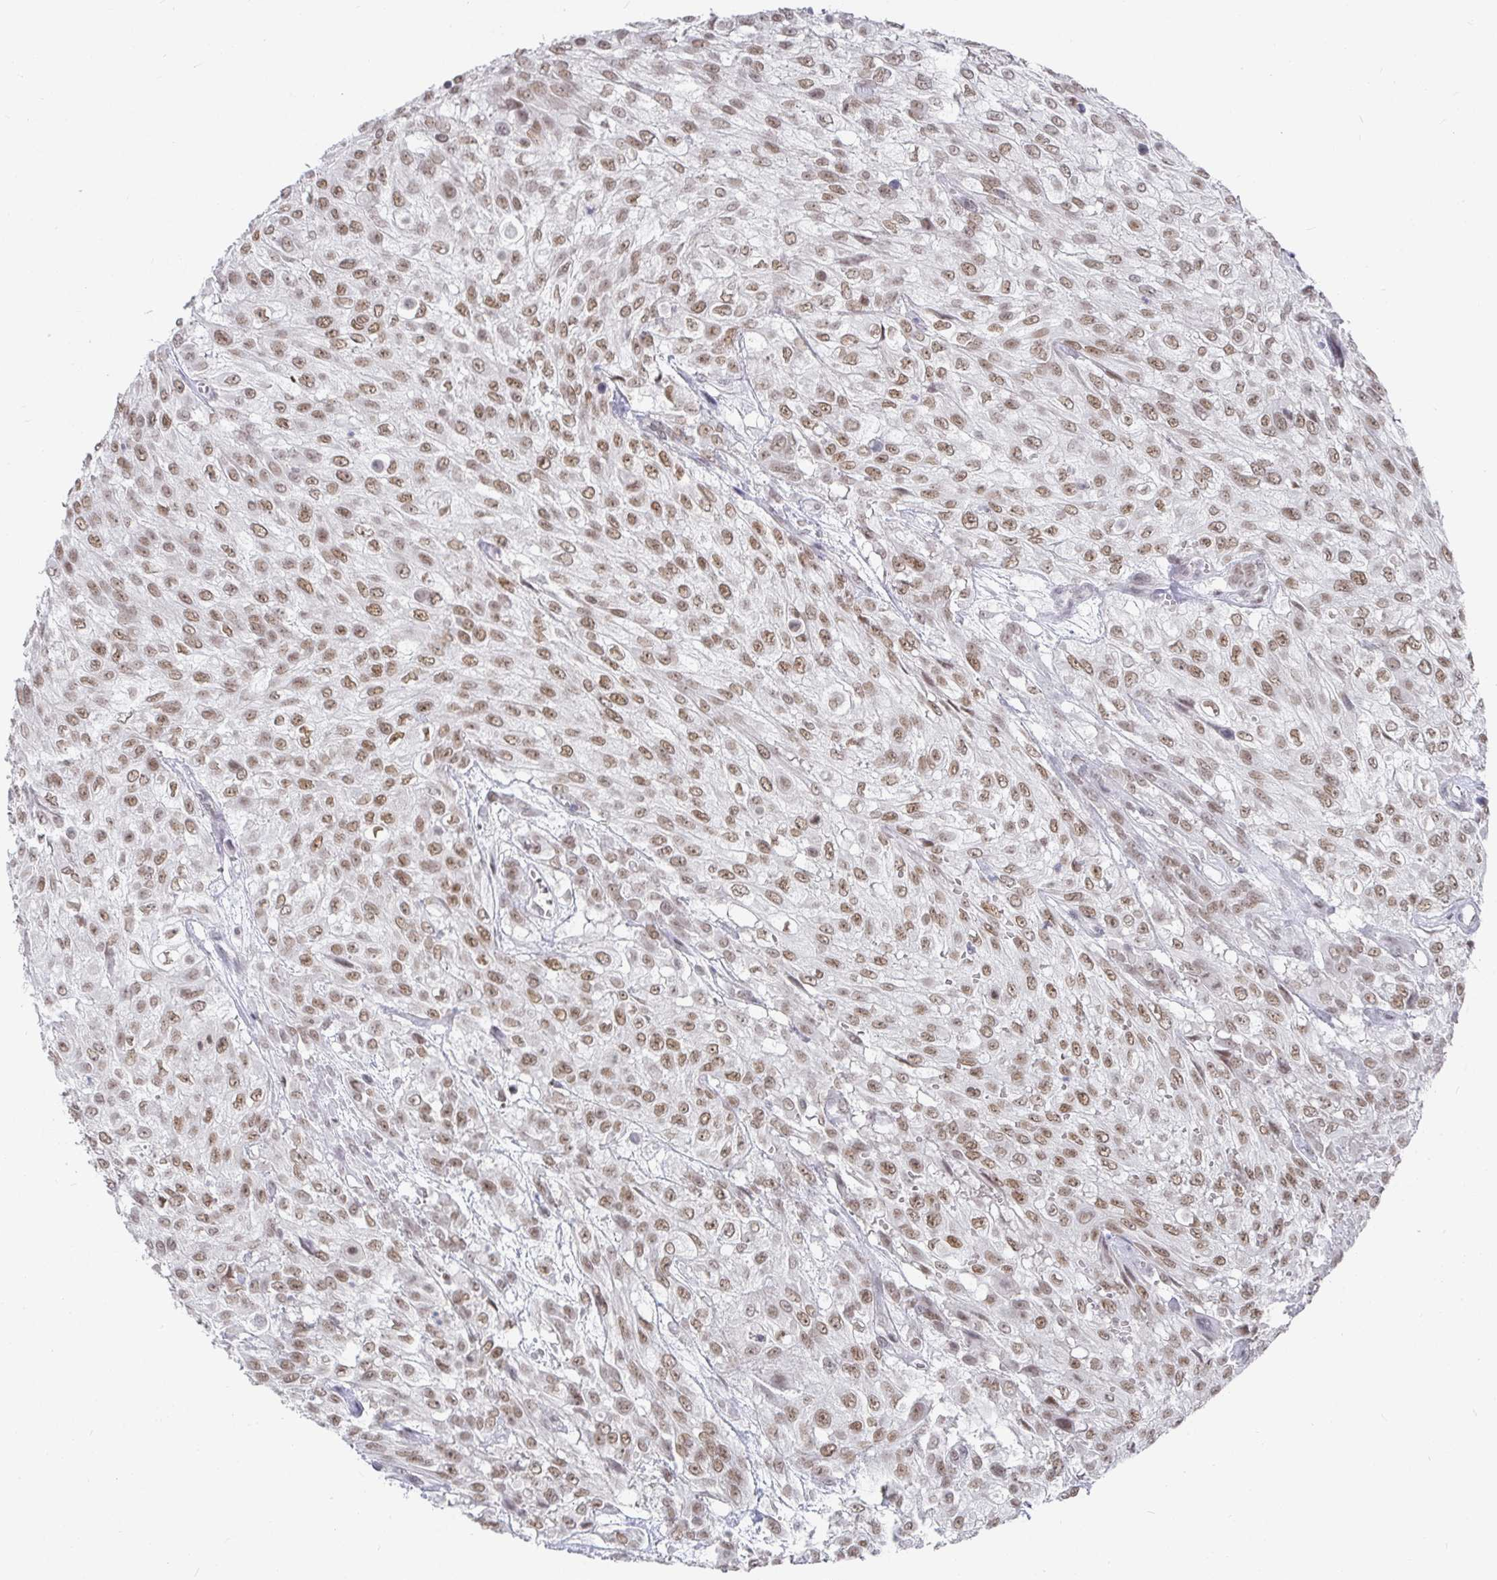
{"staining": {"intensity": "moderate", "quantity": ">75%", "location": "nuclear"}, "tissue": "urothelial cancer", "cell_type": "Tumor cells", "image_type": "cancer", "snomed": [{"axis": "morphology", "description": "Urothelial carcinoma, High grade"}, {"axis": "topography", "description": "Urinary bladder"}], "caption": "This image displays IHC staining of urothelial cancer, with medium moderate nuclear staining in approximately >75% of tumor cells.", "gene": "RCOR1", "patient": {"sex": "male", "age": 57}}